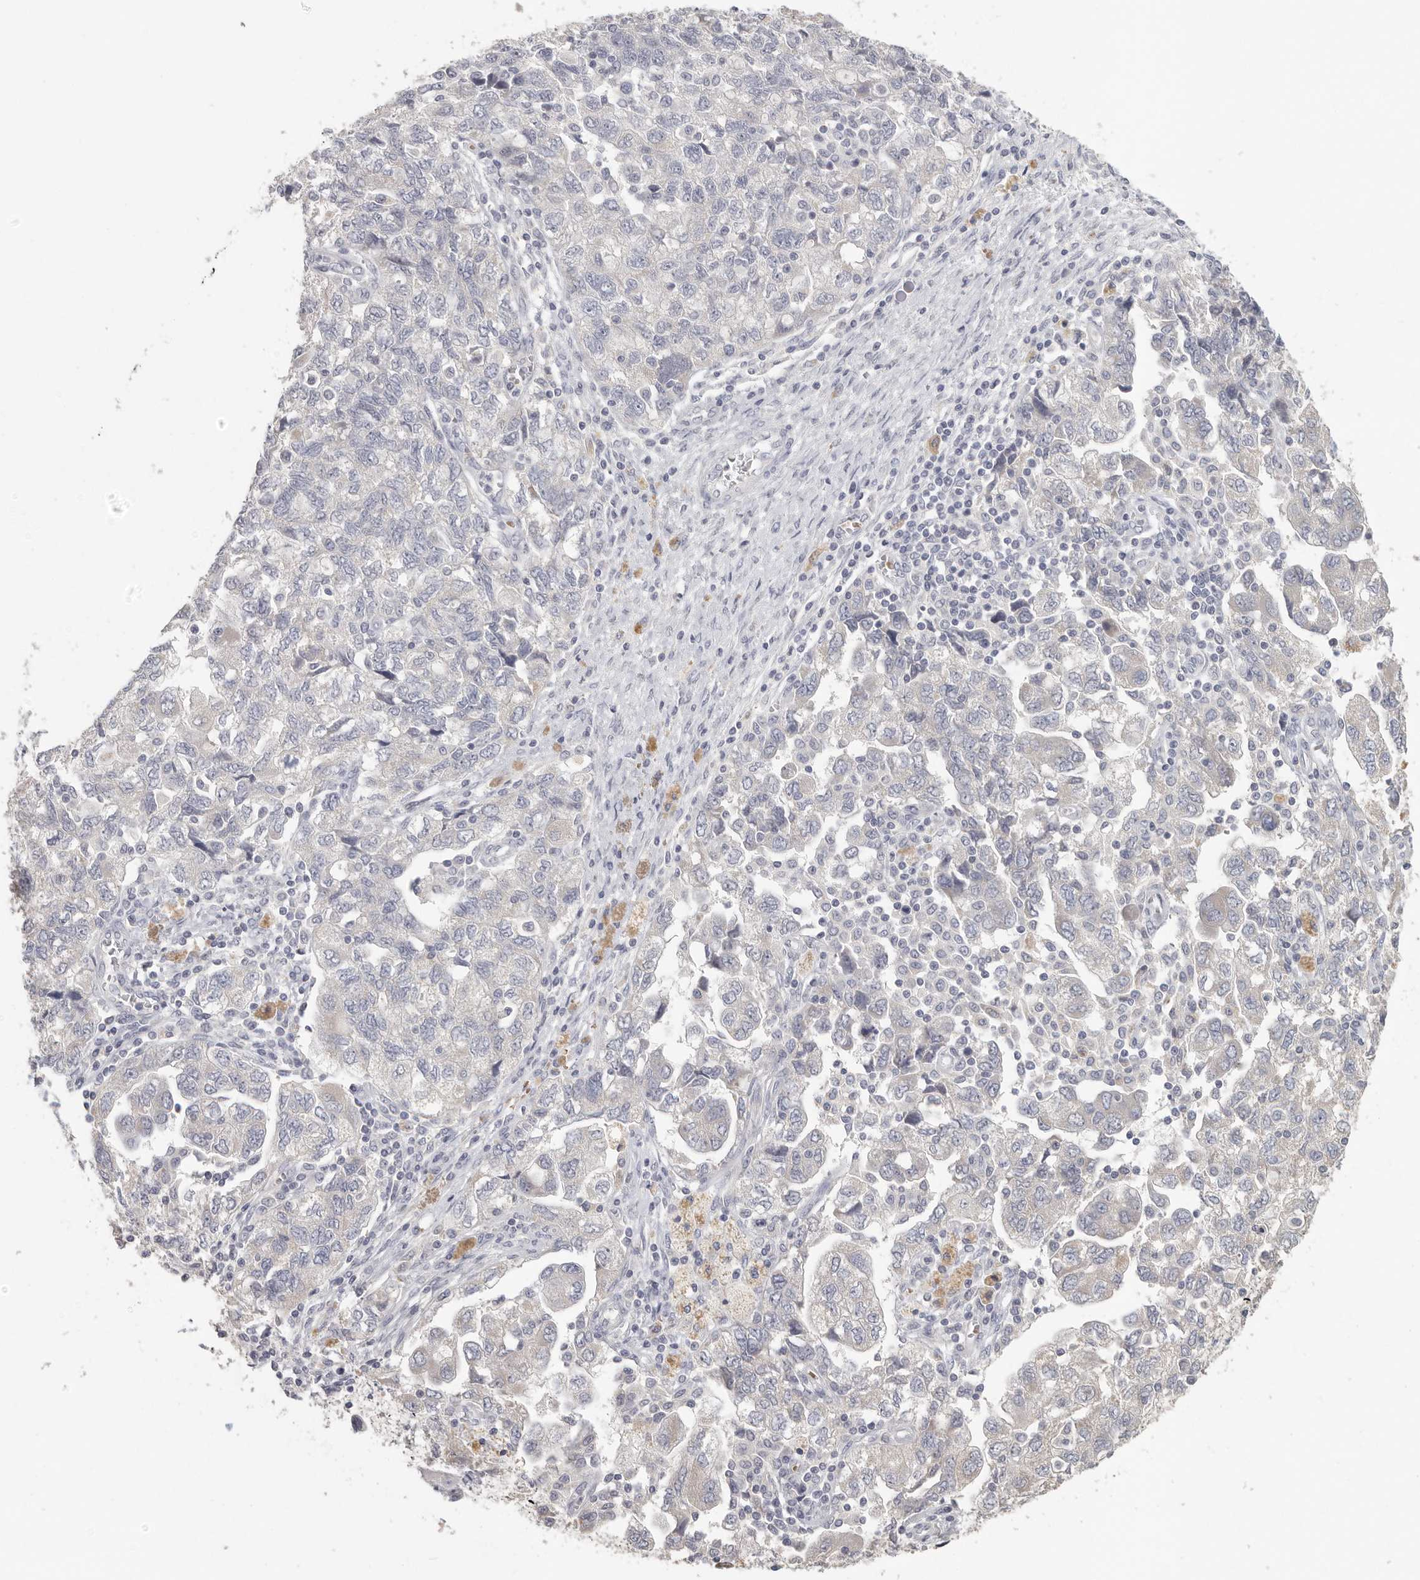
{"staining": {"intensity": "negative", "quantity": "none", "location": "none"}, "tissue": "ovarian cancer", "cell_type": "Tumor cells", "image_type": "cancer", "snomed": [{"axis": "morphology", "description": "Carcinoma, NOS"}, {"axis": "morphology", "description": "Cystadenocarcinoma, serous, NOS"}, {"axis": "topography", "description": "Ovary"}], "caption": "Immunohistochemistry of human carcinoma (ovarian) exhibits no positivity in tumor cells.", "gene": "DNAJC11", "patient": {"sex": "female", "age": 69}}